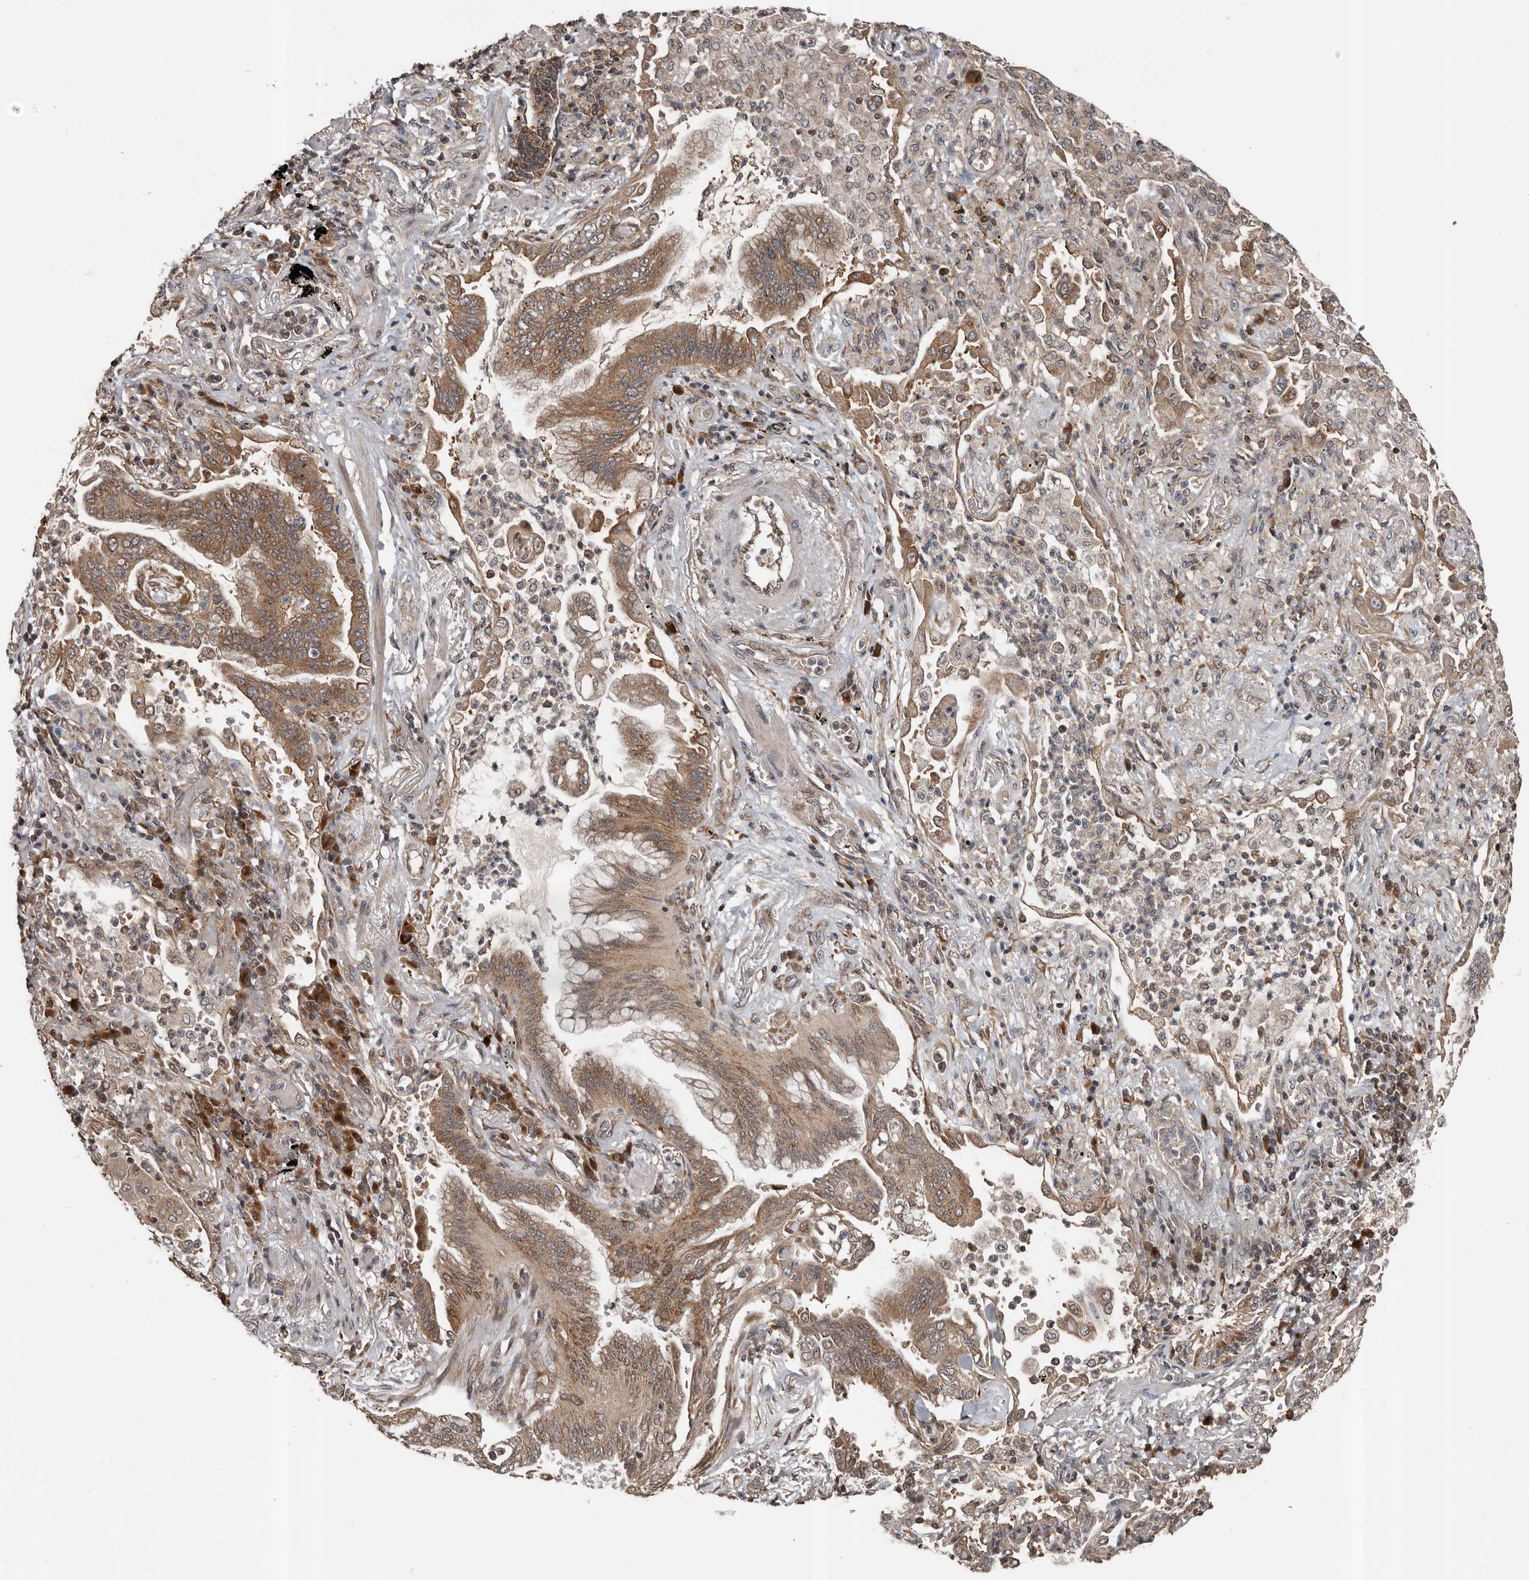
{"staining": {"intensity": "strong", "quantity": ">75%", "location": "cytoplasmic/membranous"}, "tissue": "bronchus", "cell_type": "Respiratory epithelial cells", "image_type": "normal", "snomed": [{"axis": "morphology", "description": "Normal tissue, NOS"}, {"axis": "morphology", "description": "Adenocarcinoma, NOS"}, {"axis": "topography", "description": "Bronchus"}, {"axis": "topography", "description": "Lung"}], "caption": "Bronchus stained with DAB IHC shows high levels of strong cytoplasmic/membranous positivity in about >75% of respiratory epithelial cells. Using DAB (brown) and hematoxylin (blue) stains, captured at high magnification using brightfield microscopy.", "gene": "CCDC190", "patient": {"sex": "female", "age": 70}}